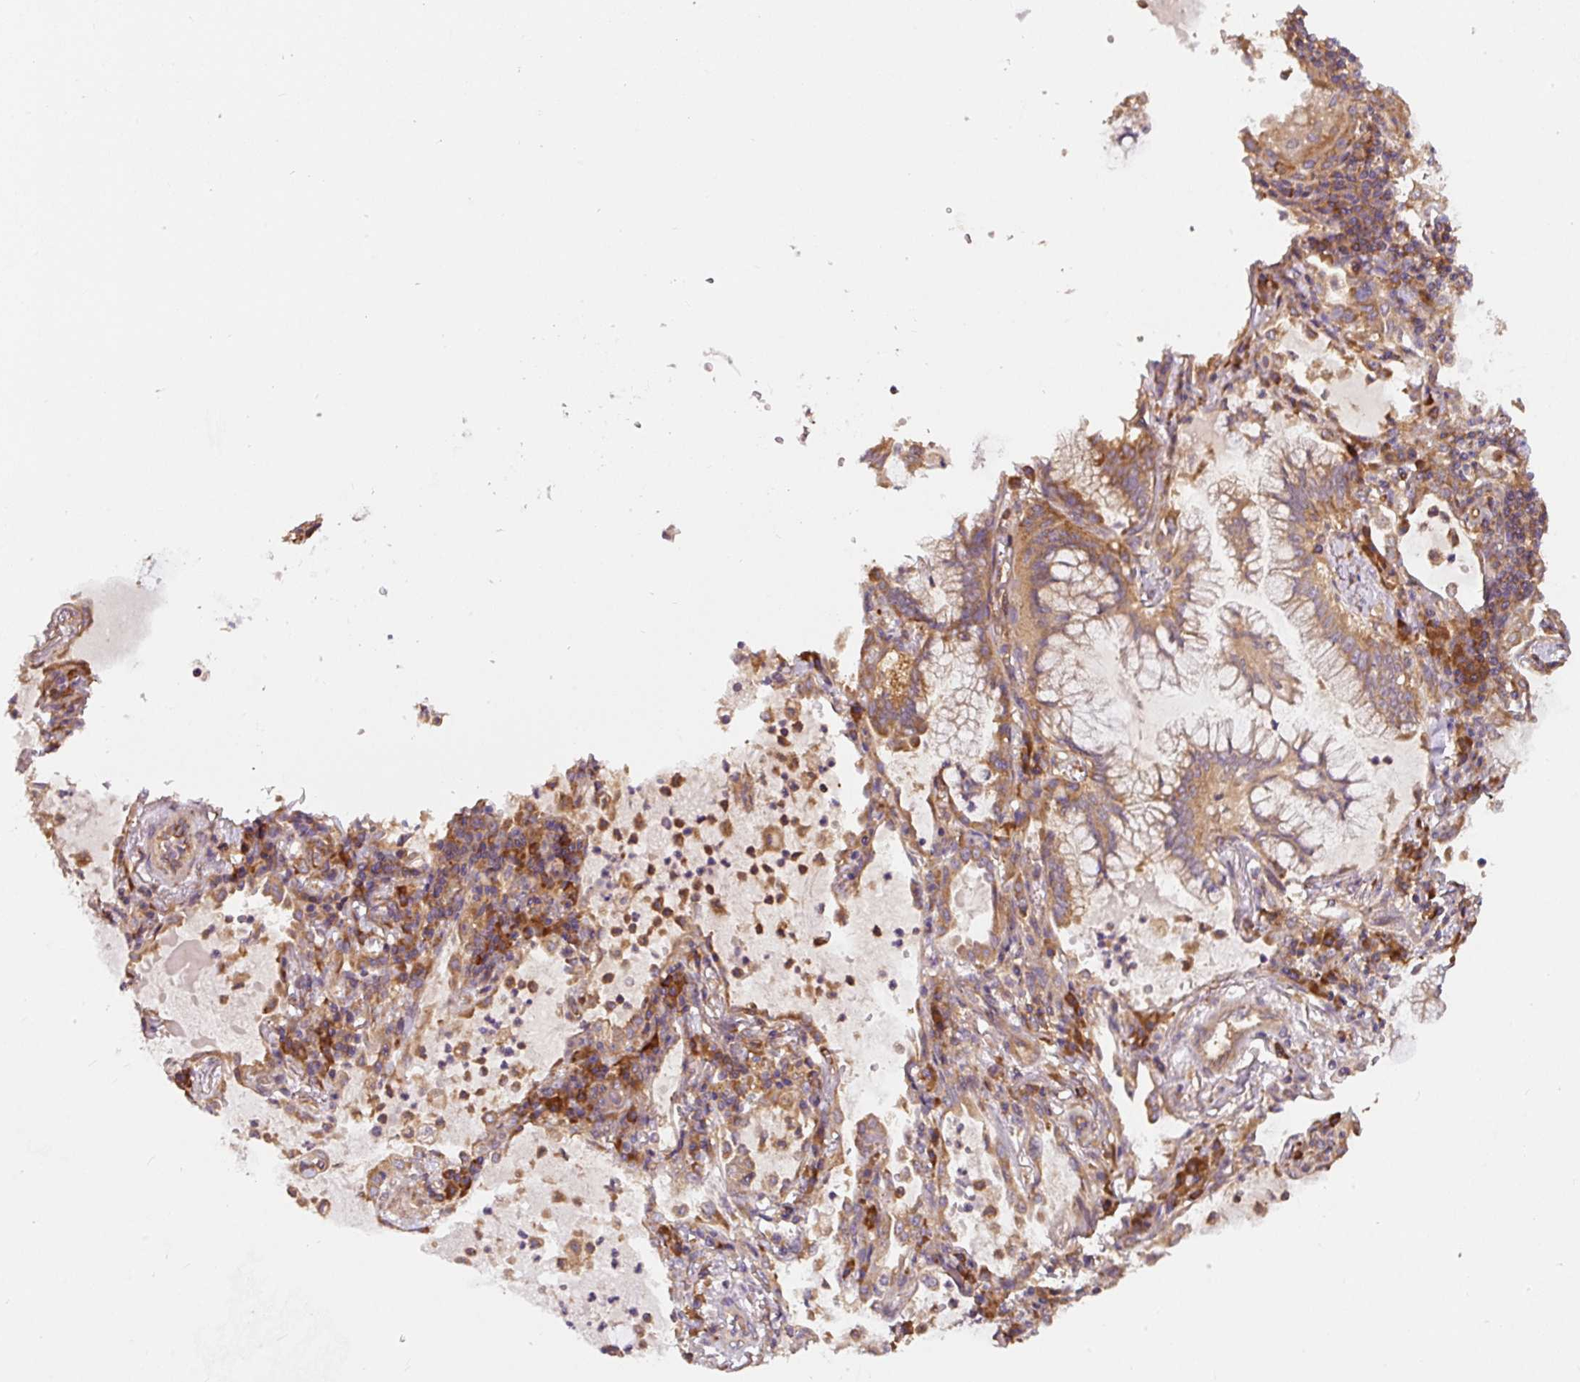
{"staining": {"intensity": "moderate", "quantity": ">75%", "location": "cytoplasmic/membranous"}, "tissue": "lung cancer", "cell_type": "Tumor cells", "image_type": "cancer", "snomed": [{"axis": "morphology", "description": "Adenocarcinoma, NOS"}, {"axis": "topography", "description": "Lung"}], "caption": "The histopathology image shows a brown stain indicating the presence of a protein in the cytoplasmic/membranous of tumor cells in lung adenocarcinoma.", "gene": "EIF2S2", "patient": {"sex": "female", "age": 70}}